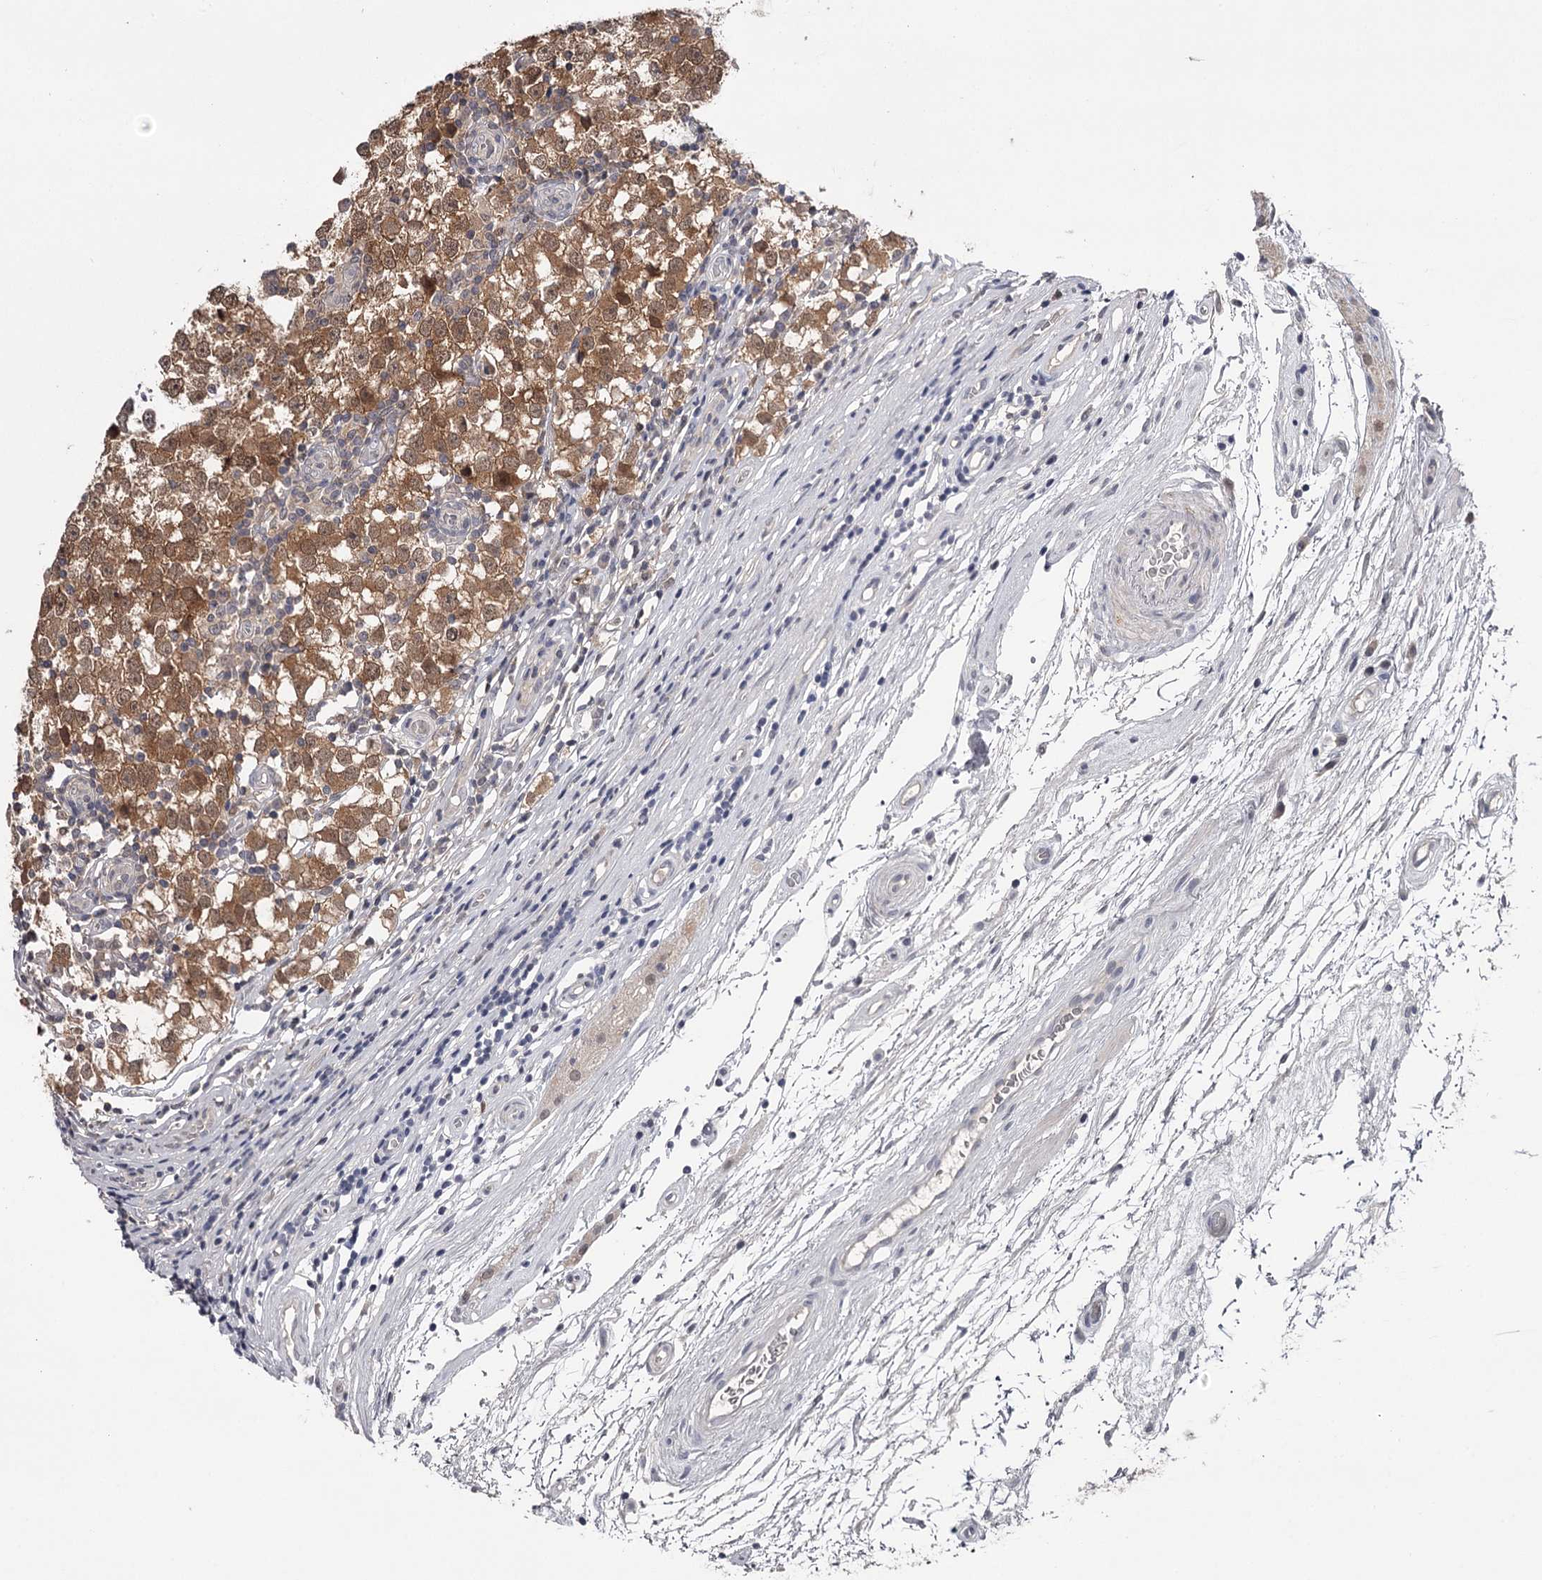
{"staining": {"intensity": "moderate", "quantity": ">75%", "location": "cytoplasmic/membranous,nuclear"}, "tissue": "testis cancer", "cell_type": "Tumor cells", "image_type": "cancer", "snomed": [{"axis": "morphology", "description": "Seminoma, NOS"}, {"axis": "topography", "description": "Testis"}], "caption": "Moderate cytoplasmic/membranous and nuclear staining for a protein is appreciated in about >75% of tumor cells of testis cancer (seminoma) using immunohistochemistry (IHC).", "gene": "GTSF1", "patient": {"sex": "male", "age": 65}}